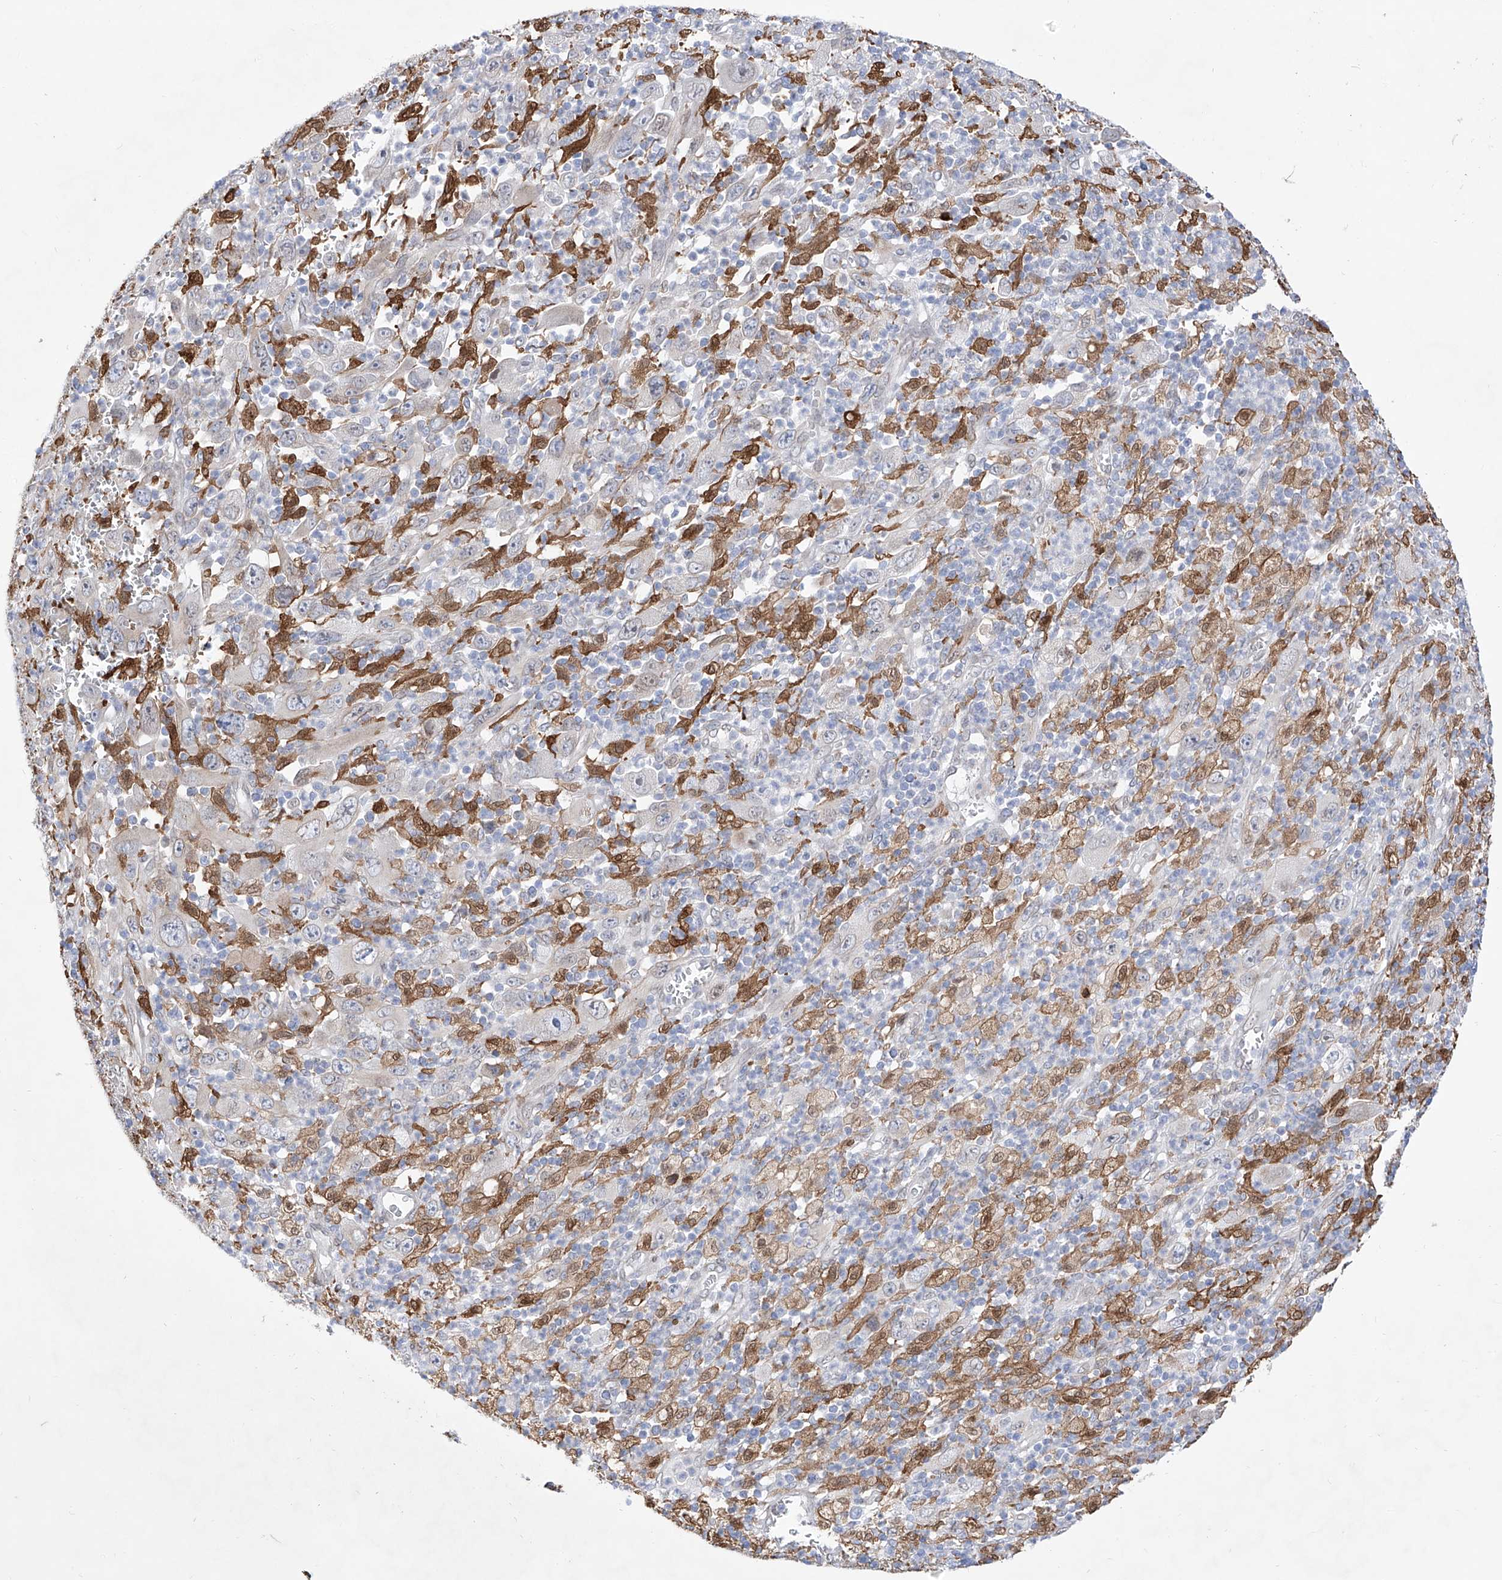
{"staining": {"intensity": "negative", "quantity": "none", "location": "none"}, "tissue": "melanoma", "cell_type": "Tumor cells", "image_type": "cancer", "snomed": [{"axis": "morphology", "description": "Malignant melanoma, Metastatic site"}, {"axis": "topography", "description": "Skin"}], "caption": "Tumor cells show no significant staining in malignant melanoma (metastatic site). (IHC, brightfield microscopy, high magnification).", "gene": "LCLAT1", "patient": {"sex": "female", "age": 56}}